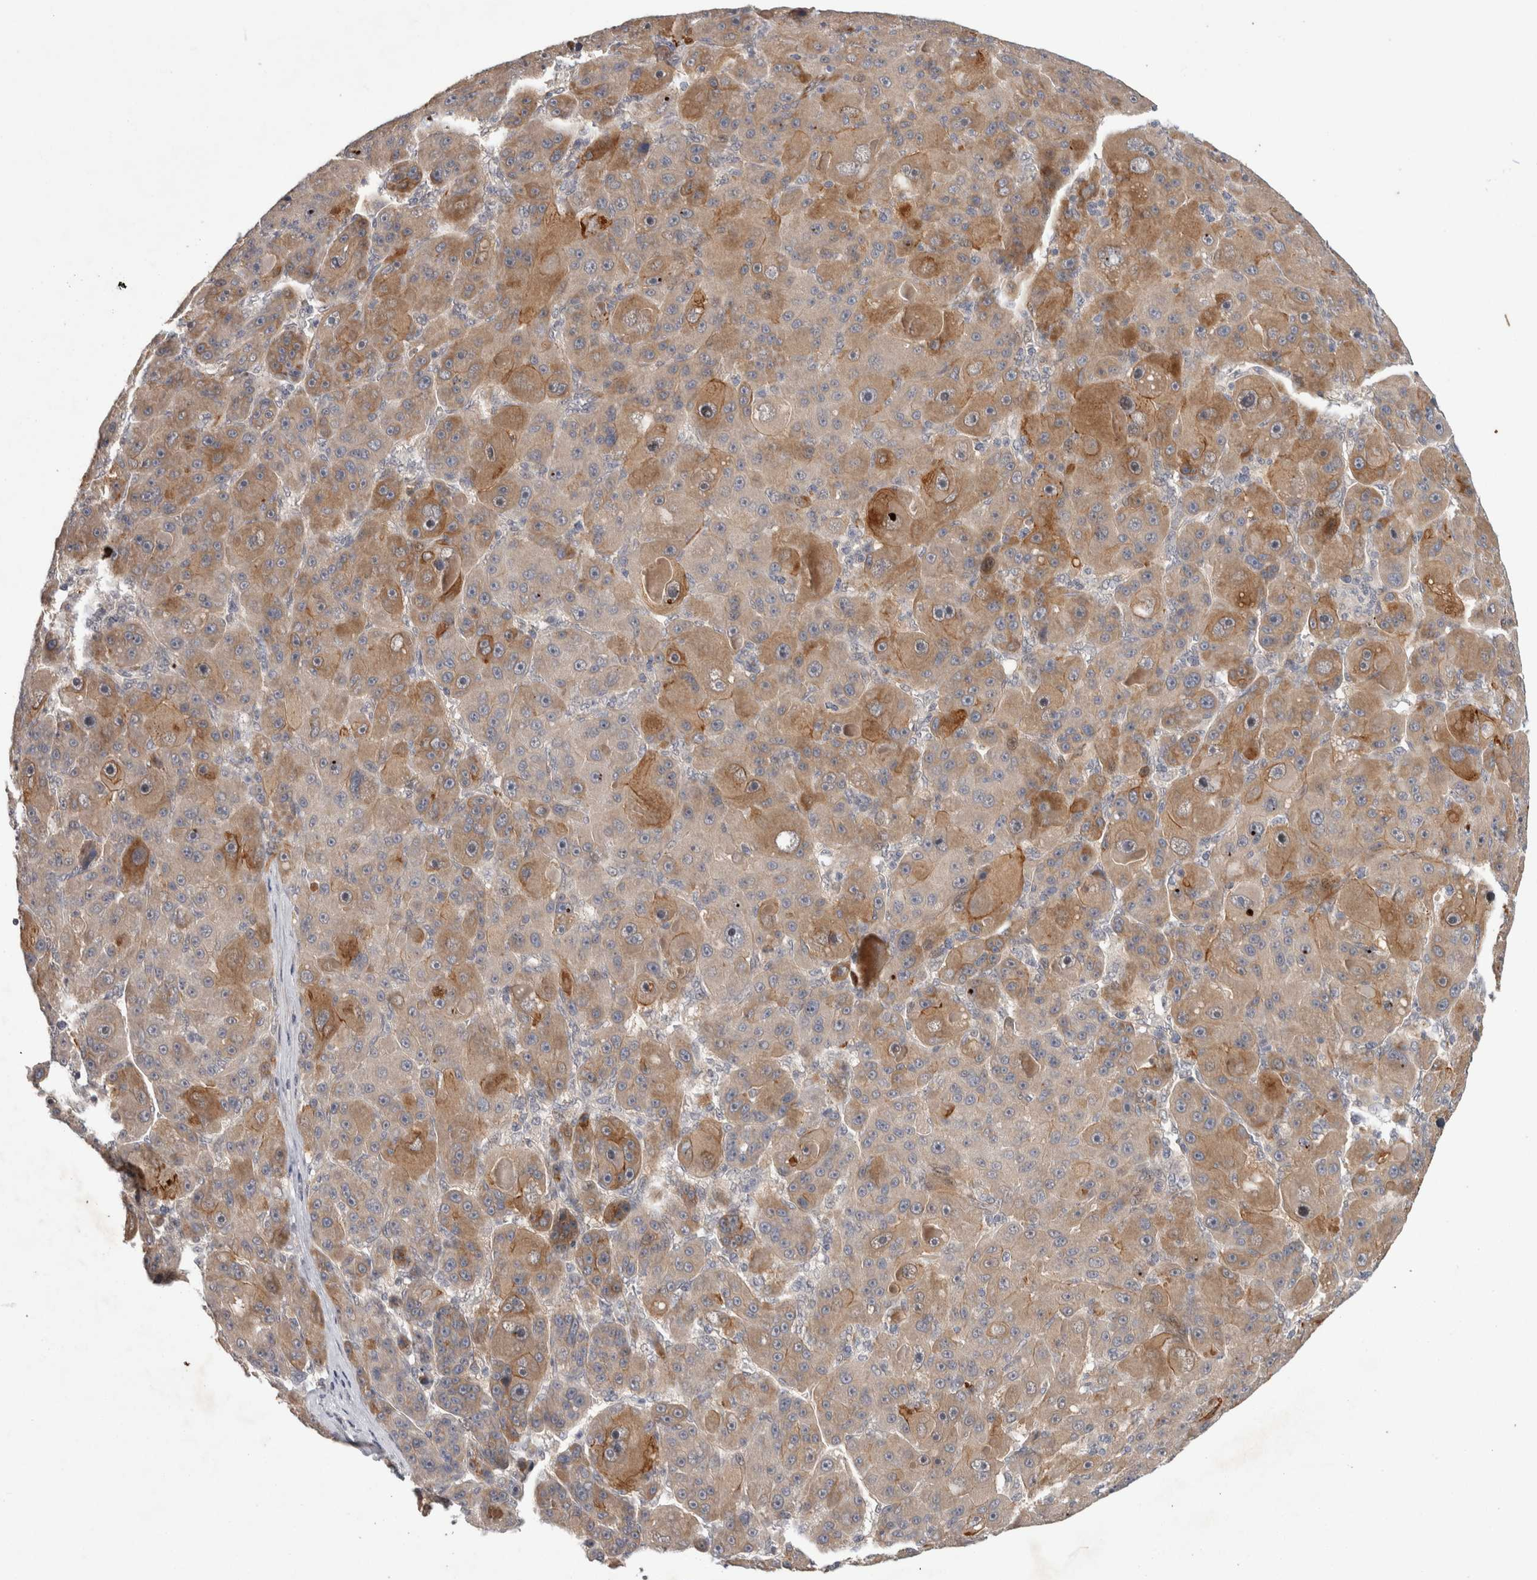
{"staining": {"intensity": "moderate", "quantity": "25%-75%", "location": "cytoplasmic/membranous"}, "tissue": "liver cancer", "cell_type": "Tumor cells", "image_type": "cancer", "snomed": [{"axis": "morphology", "description": "Carcinoma, Hepatocellular, NOS"}, {"axis": "topography", "description": "Liver"}], "caption": "Hepatocellular carcinoma (liver) stained with immunohistochemistry exhibits moderate cytoplasmic/membranous staining in about 25%-75% of tumor cells.", "gene": "CRISPLD1", "patient": {"sex": "male", "age": 76}}